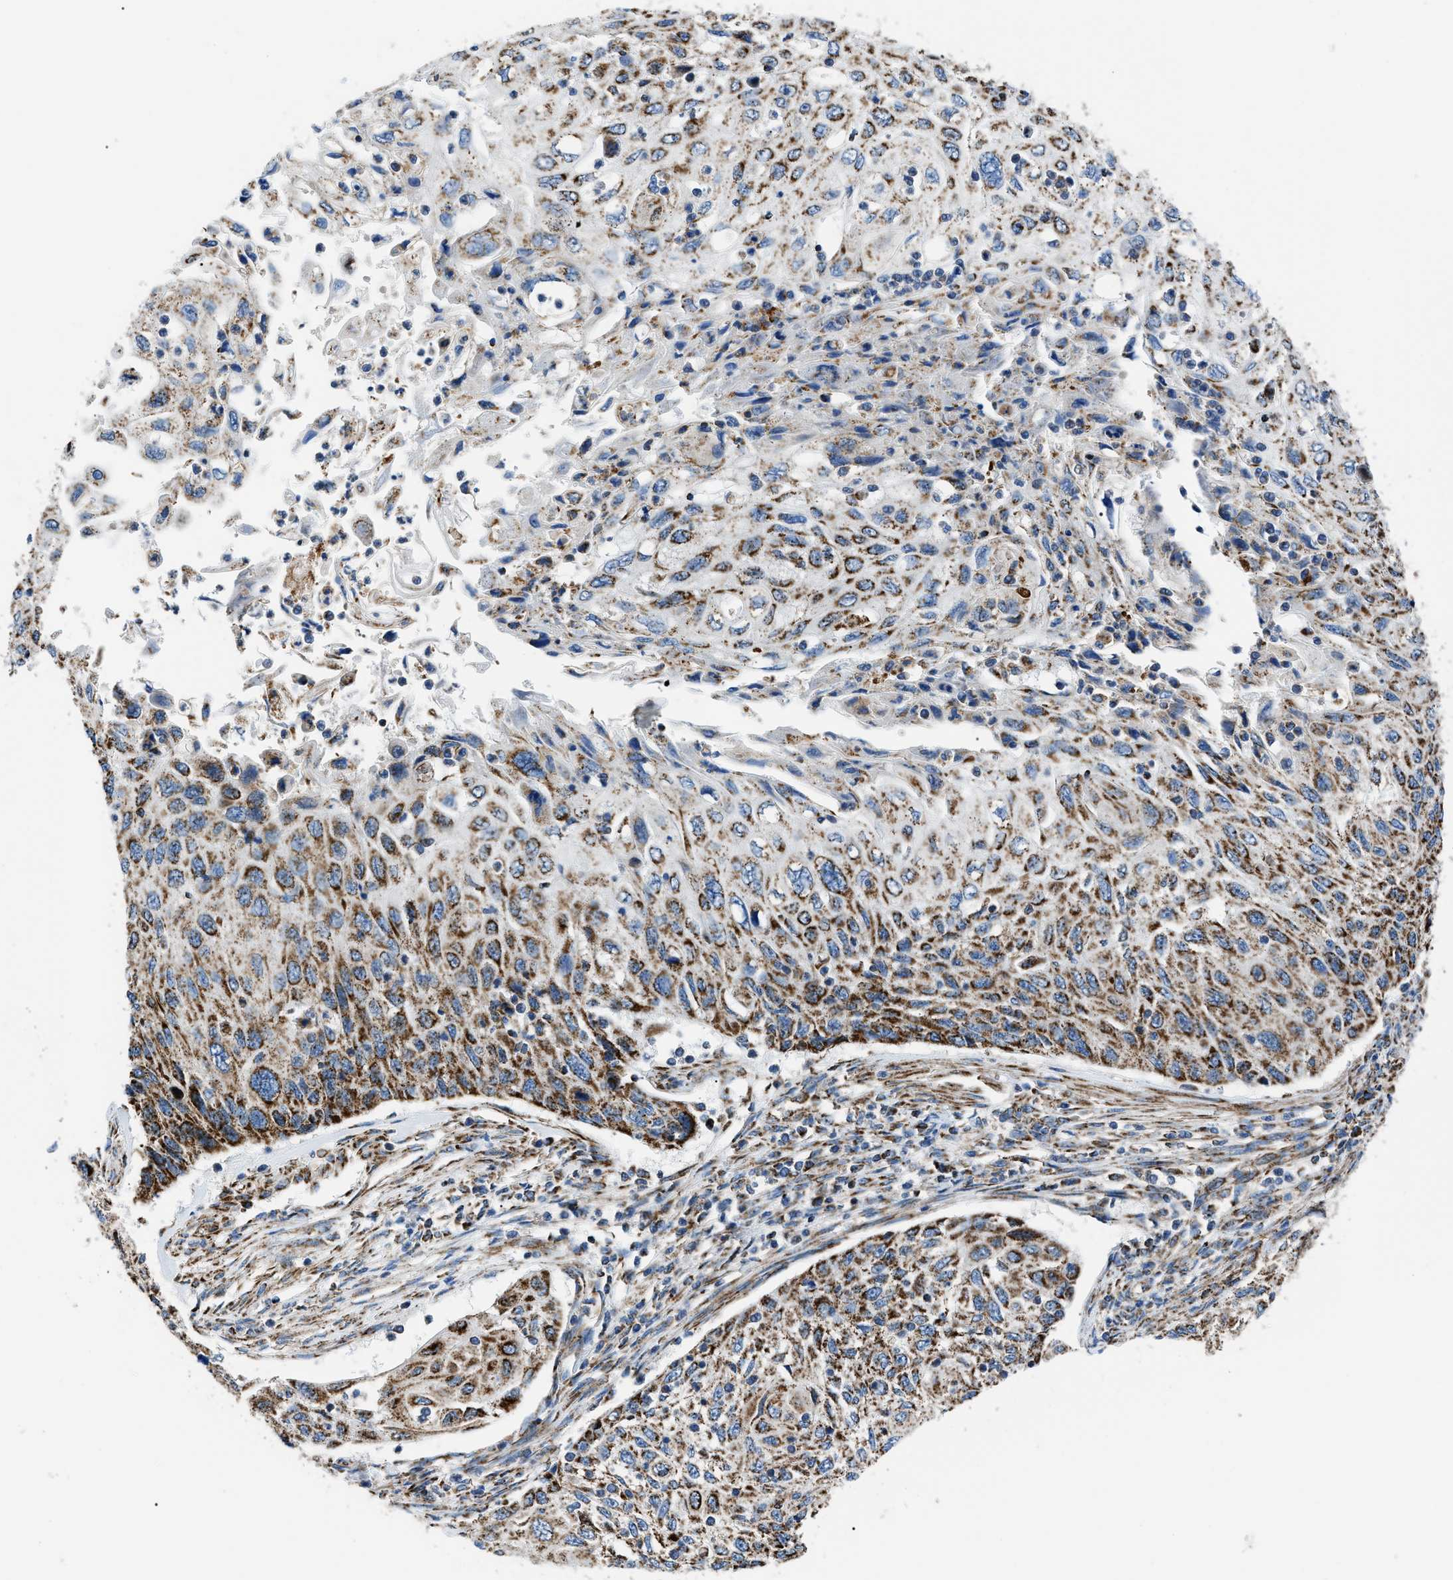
{"staining": {"intensity": "moderate", "quantity": "25%-75%", "location": "cytoplasmic/membranous"}, "tissue": "cervical cancer", "cell_type": "Tumor cells", "image_type": "cancer", "snomed": [{"axis": "morphology", "description": "Squamous cell carcinoma, NOS"}, {"axis": "topography", "description": "Cervix"}], "caption": "A brown stain highlights moderate cytoplasmic/membranous expression of a protein in cervical cancer tumor cells.", "gene": "PHB2", "patient": {"sex": "female", "age": 70}}